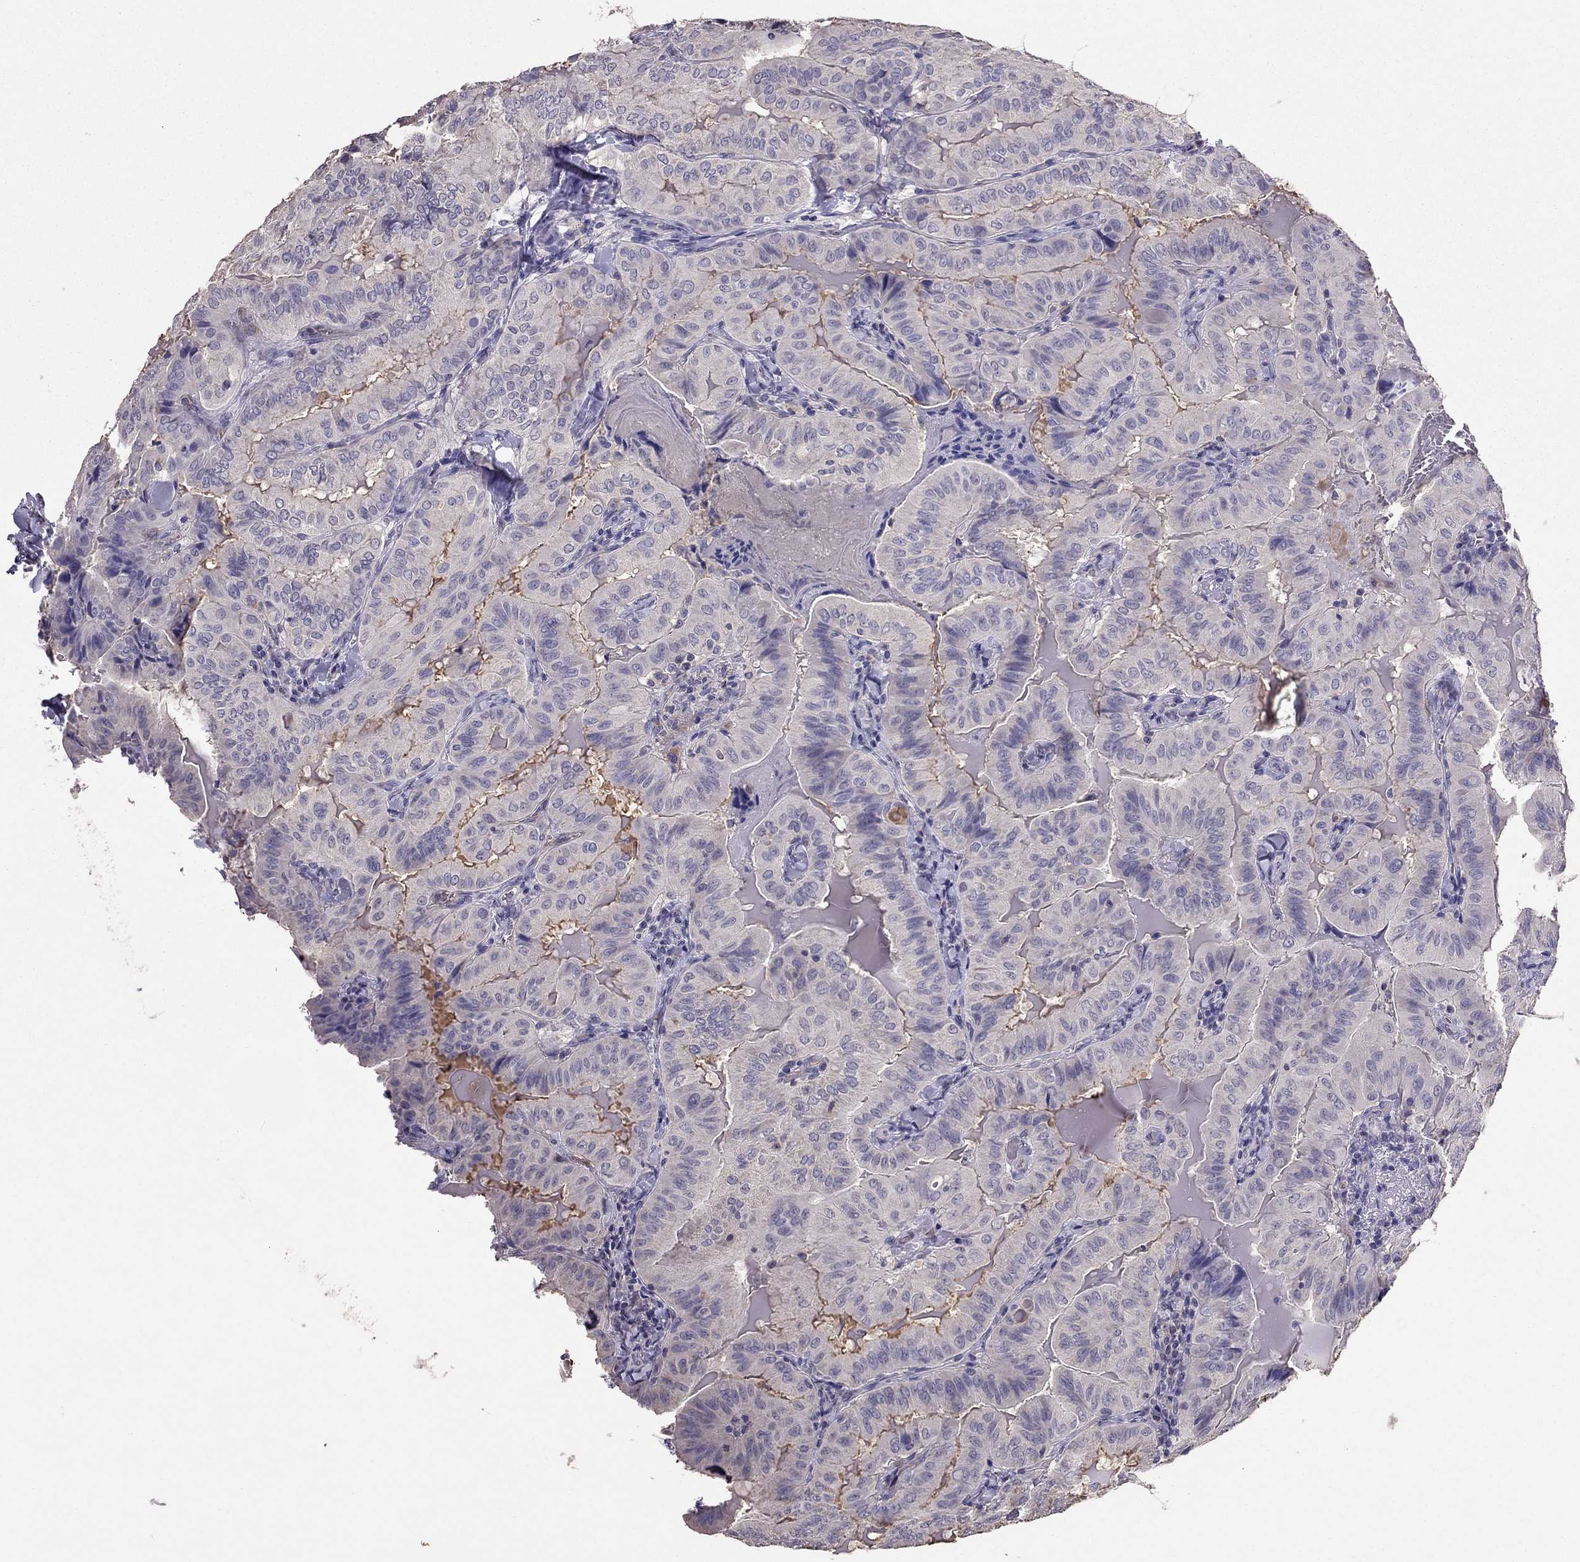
{"staining": {"intensity": "negative", "quantity": "none", "location": "none"}, "tissue": "thyroid cancer", "cell_type": "Tumor cells", "image_type": "cancer", "snomed": [{"axis": "morphology", "description": "Papillary adenocarcinoma, NOS"}, {"axis": "topography", "description": "Thyroid gland"}], "caption": "Immunohistochemistry (IHC) of human thyroid cancer displays no positivity in tumor cells.", "gene": "RFLNB", "patient": {"sex": "female", "age": 68}}